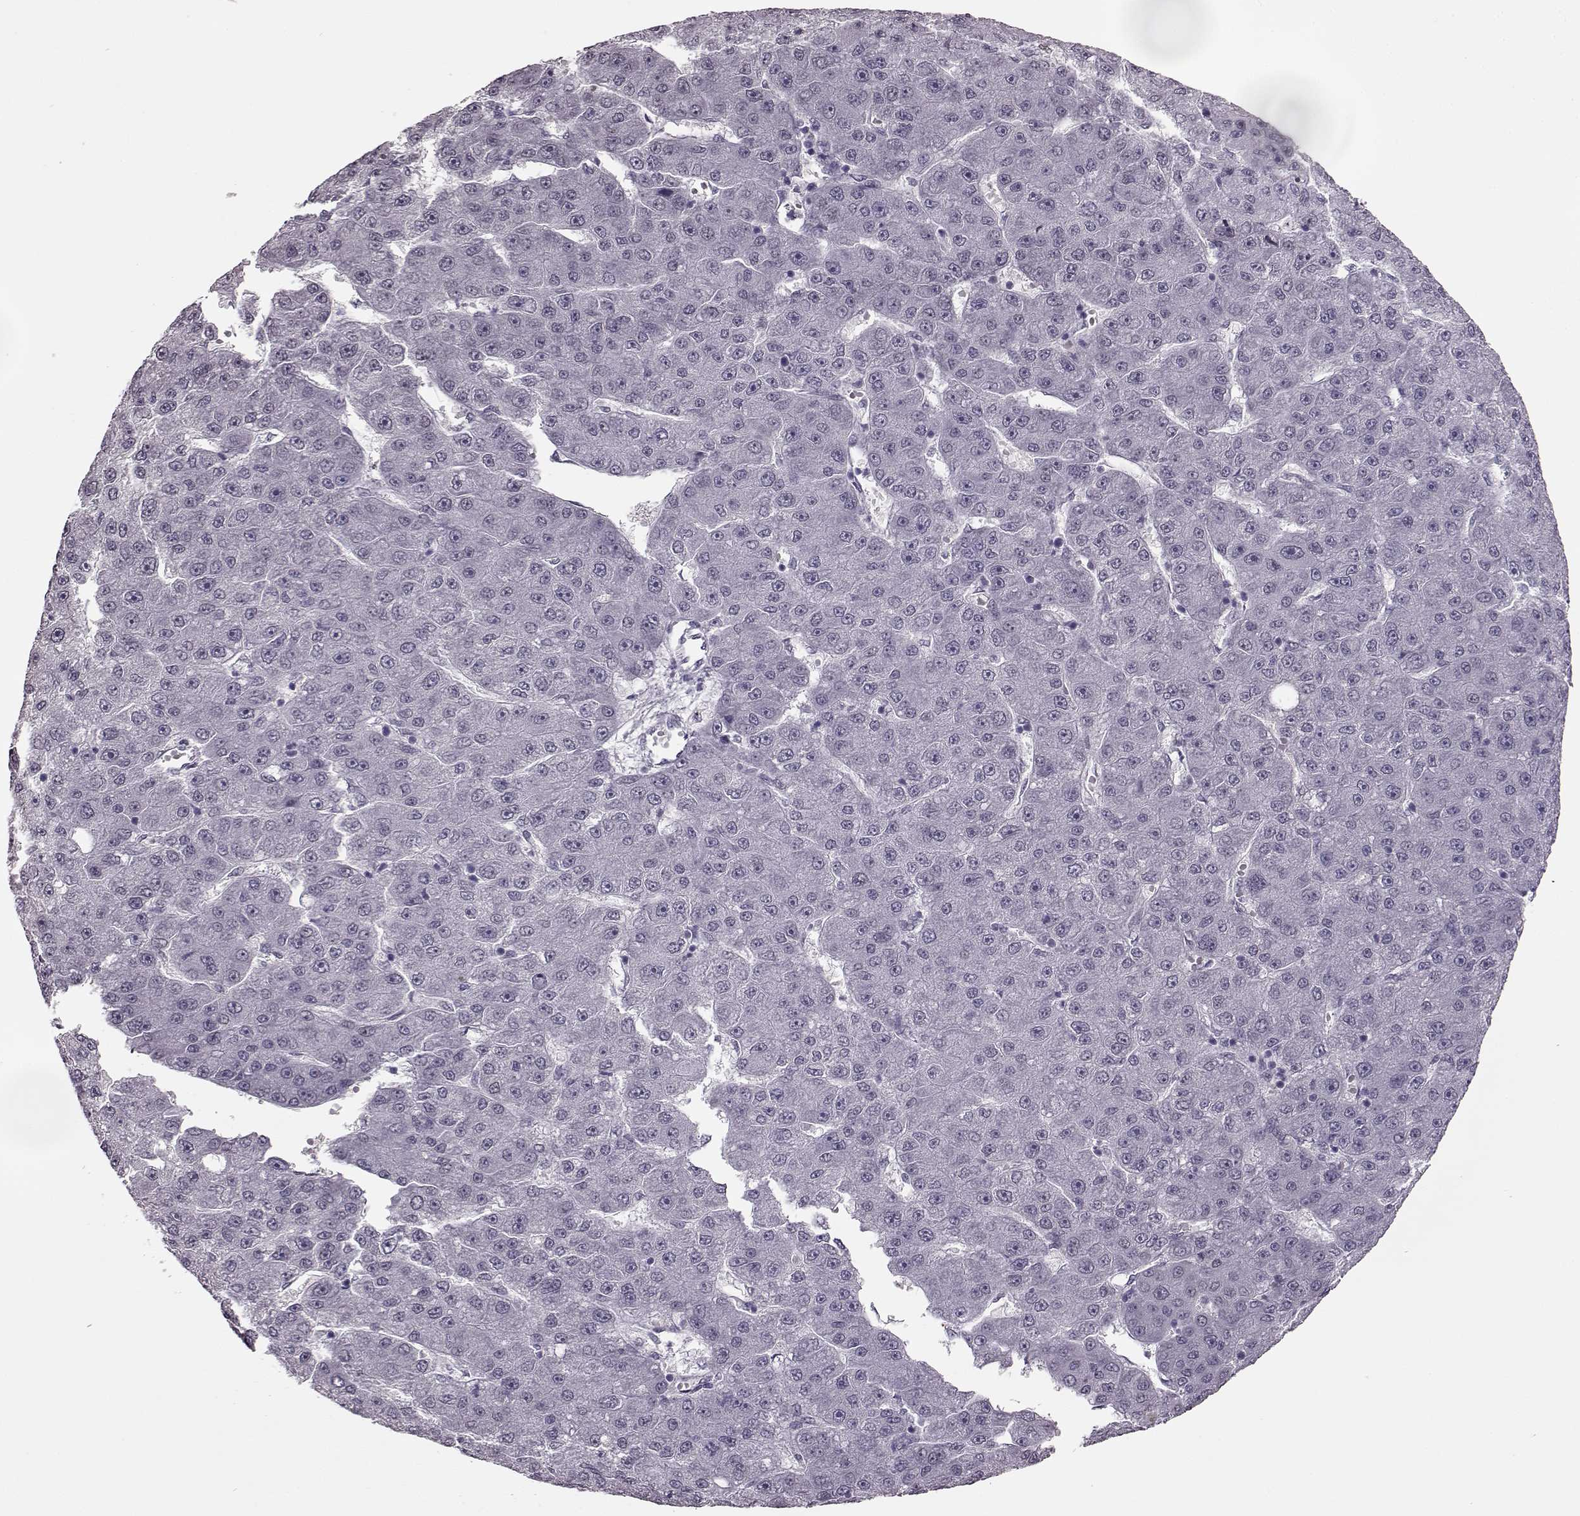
{"staining": {"intensity": "negative", "quantity": "none", "location": "none"}, "tissue": "liver cancer", "cell_type": "Tumor cells", "image_type": "cancer", "snomed": [{"axis": "morphology", "description": "Carcinoma, Hepatocellular, NOS"}, {"axis": "topography", "description": "Liver"}], "caption": "An immunohistochemistry (IHC) histopathology image of liver cancer (hepatocellular carcinoma) is shown. There is no staining in tumor cells of liver cancer (hepatocellular carcinoma). The staining was performed using DAB to visualize the protein expression in brown, while the nuclei were stained in blue with hematoxylin (Magnification: 20x).", "gene": "STX1B", "patient": {"sex": "male", "age": 67}}